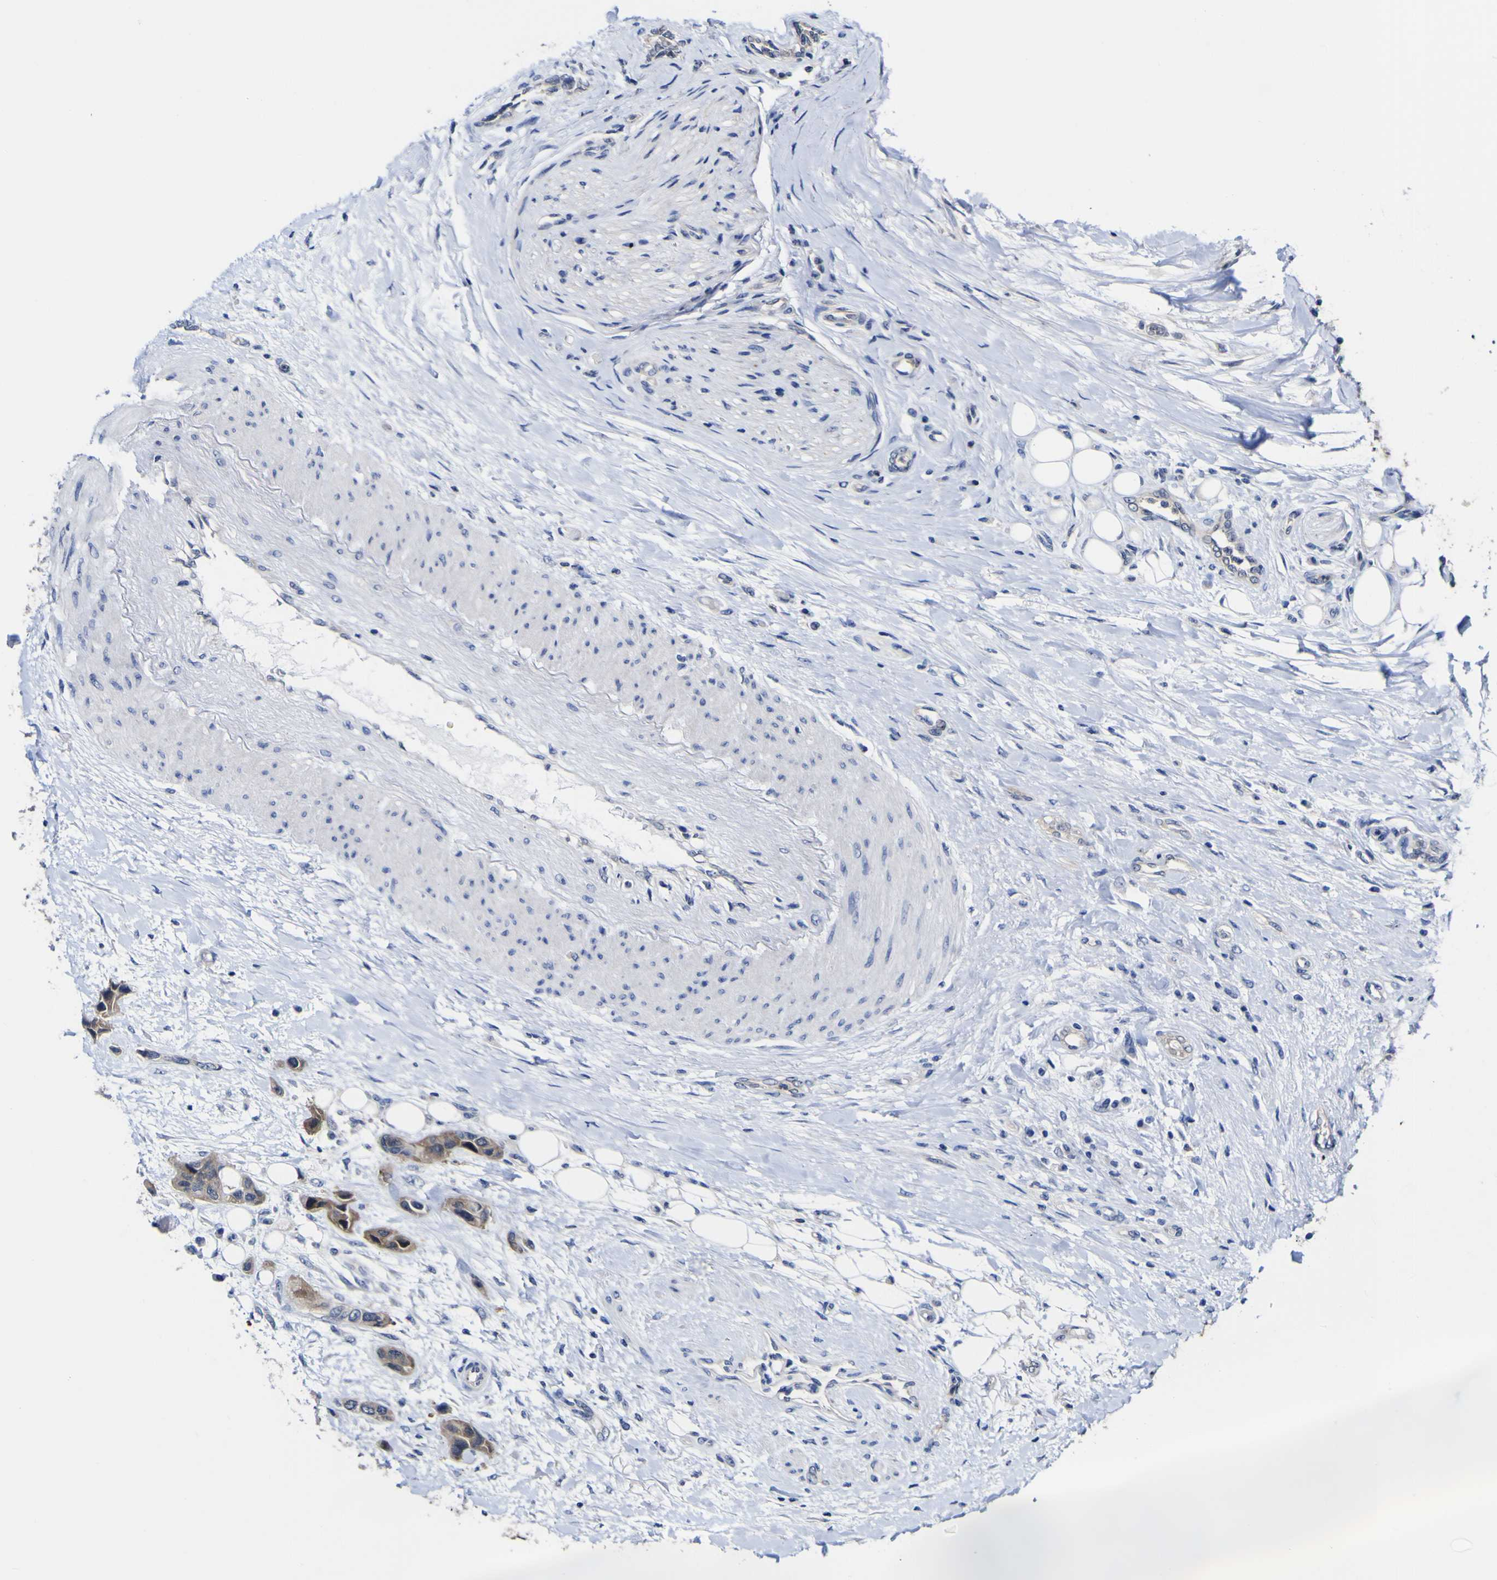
{"staining": {"intensity": "weak", "quantity": ">75%", "location": "cytoplasmic/membranous"}, "tissue": "urothelial cancer", "cell_type": "Tumor cells", "image_type": "cancer", "snomed": [{"axis": "morphology", "description": "Urothelial carcinoma, High grade"}, {"axis": "topography", "description": "Urinary bladder"}], "caption": "Immunohistochemistry (IHC) image of neoplastic tissue: human high-grade urothelial carcinoma stained using IHC reveals low levels of weak protein expression localized specifically in the cytoplasmic/membranous of tumor cells, appearing as a cytoplasmic/membranous brown color.", "gene": "CASP6", "patient": {"sex": "female", "age": 56}}